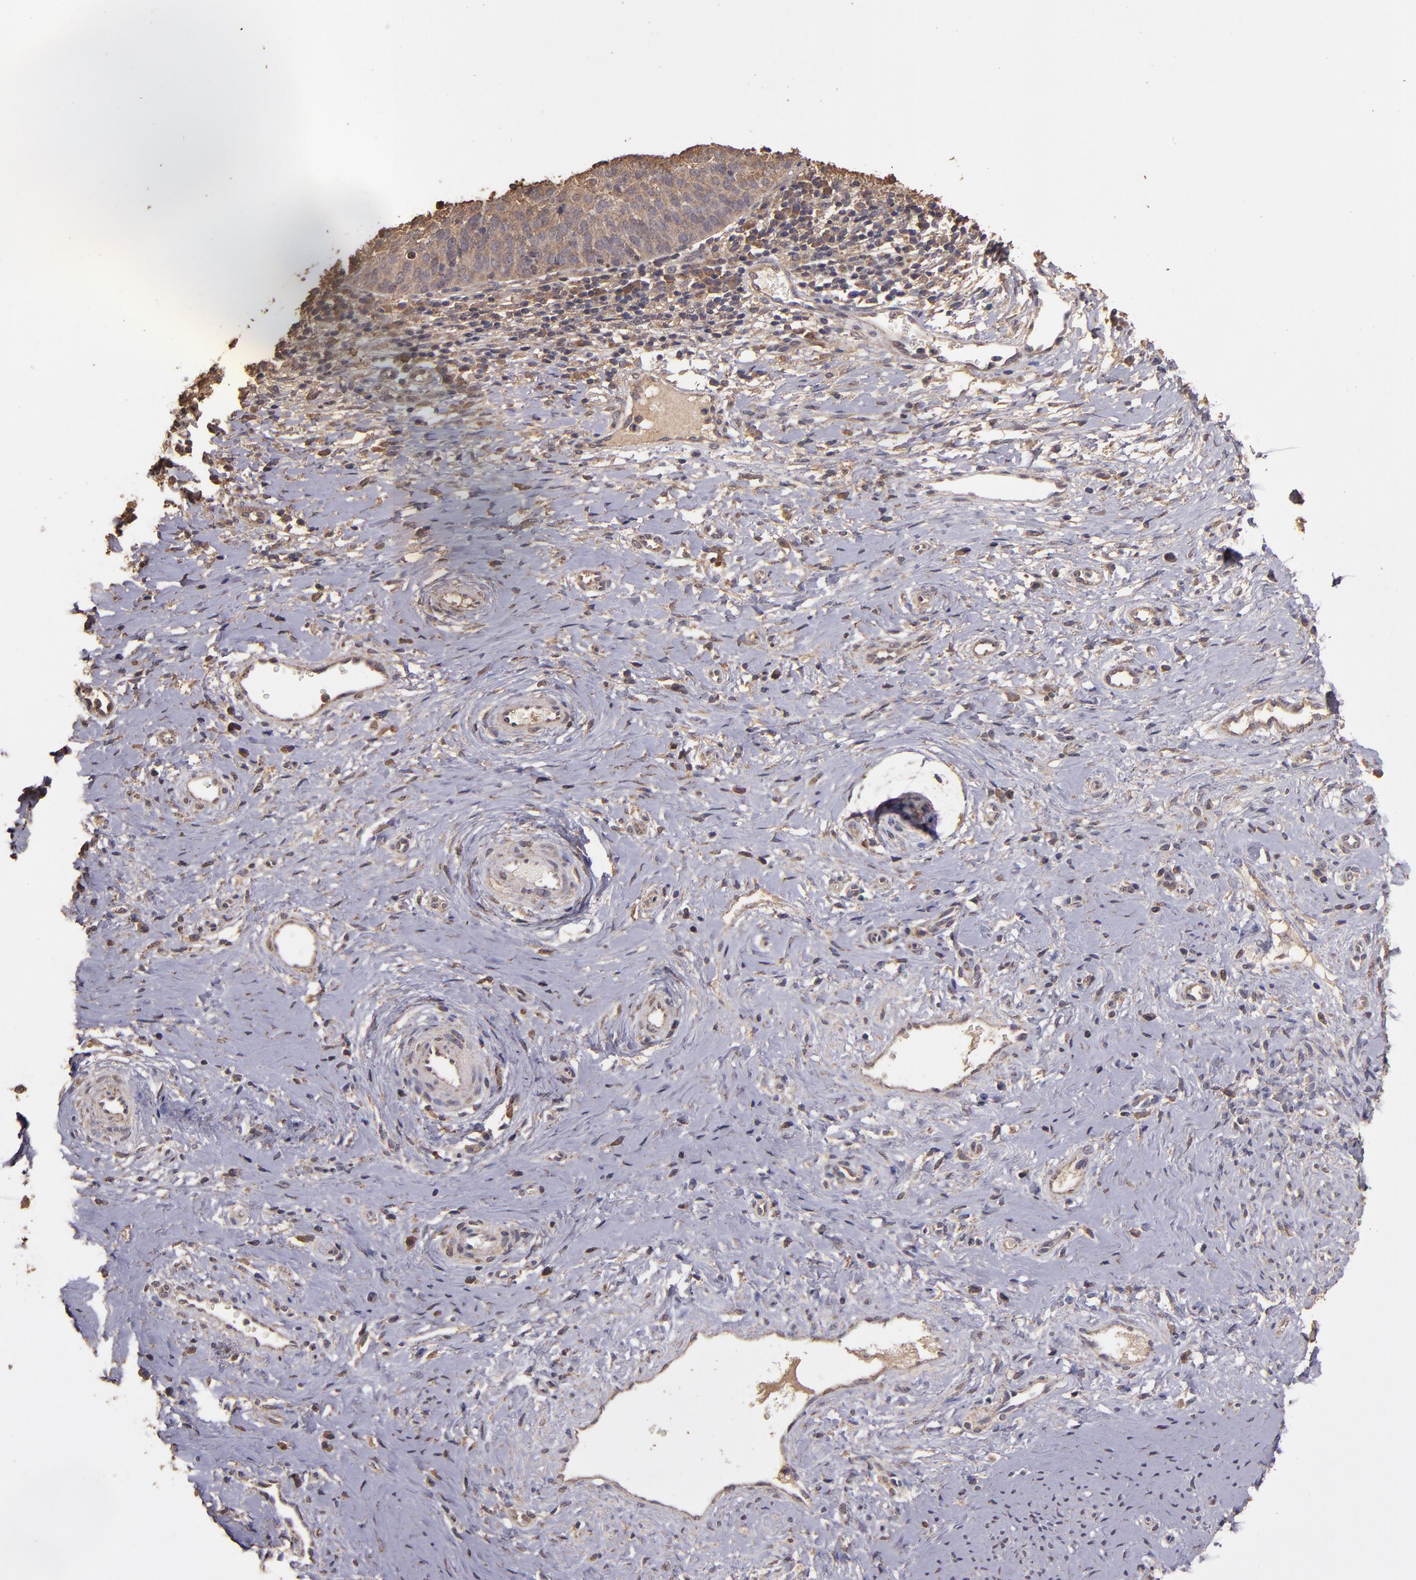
{"staining": {"intensity": "moderate", "quantity": ">75%", "location": "cytoplasmic/membranous"}, "tissue": "cervical cancer", "cell_type": "Tumor cells", "image_type": "cancer", "snomed": [{"axis": "morphology", "description": "Normal tissue, NOS"}, {"axis": "morphology", "description": "Squamous cell carcinoma, NOS"}, {"axis": "topography", "description": "Cervix"}], "caption": "Cervical squamous cell carcinoma stained for a protein (brown) reveals moderate cytoplasmic/membranous positive expression in about >75% of tumor cells.", "gene": "HECTD1", "patient": {"sex": "female", "age": 39}}